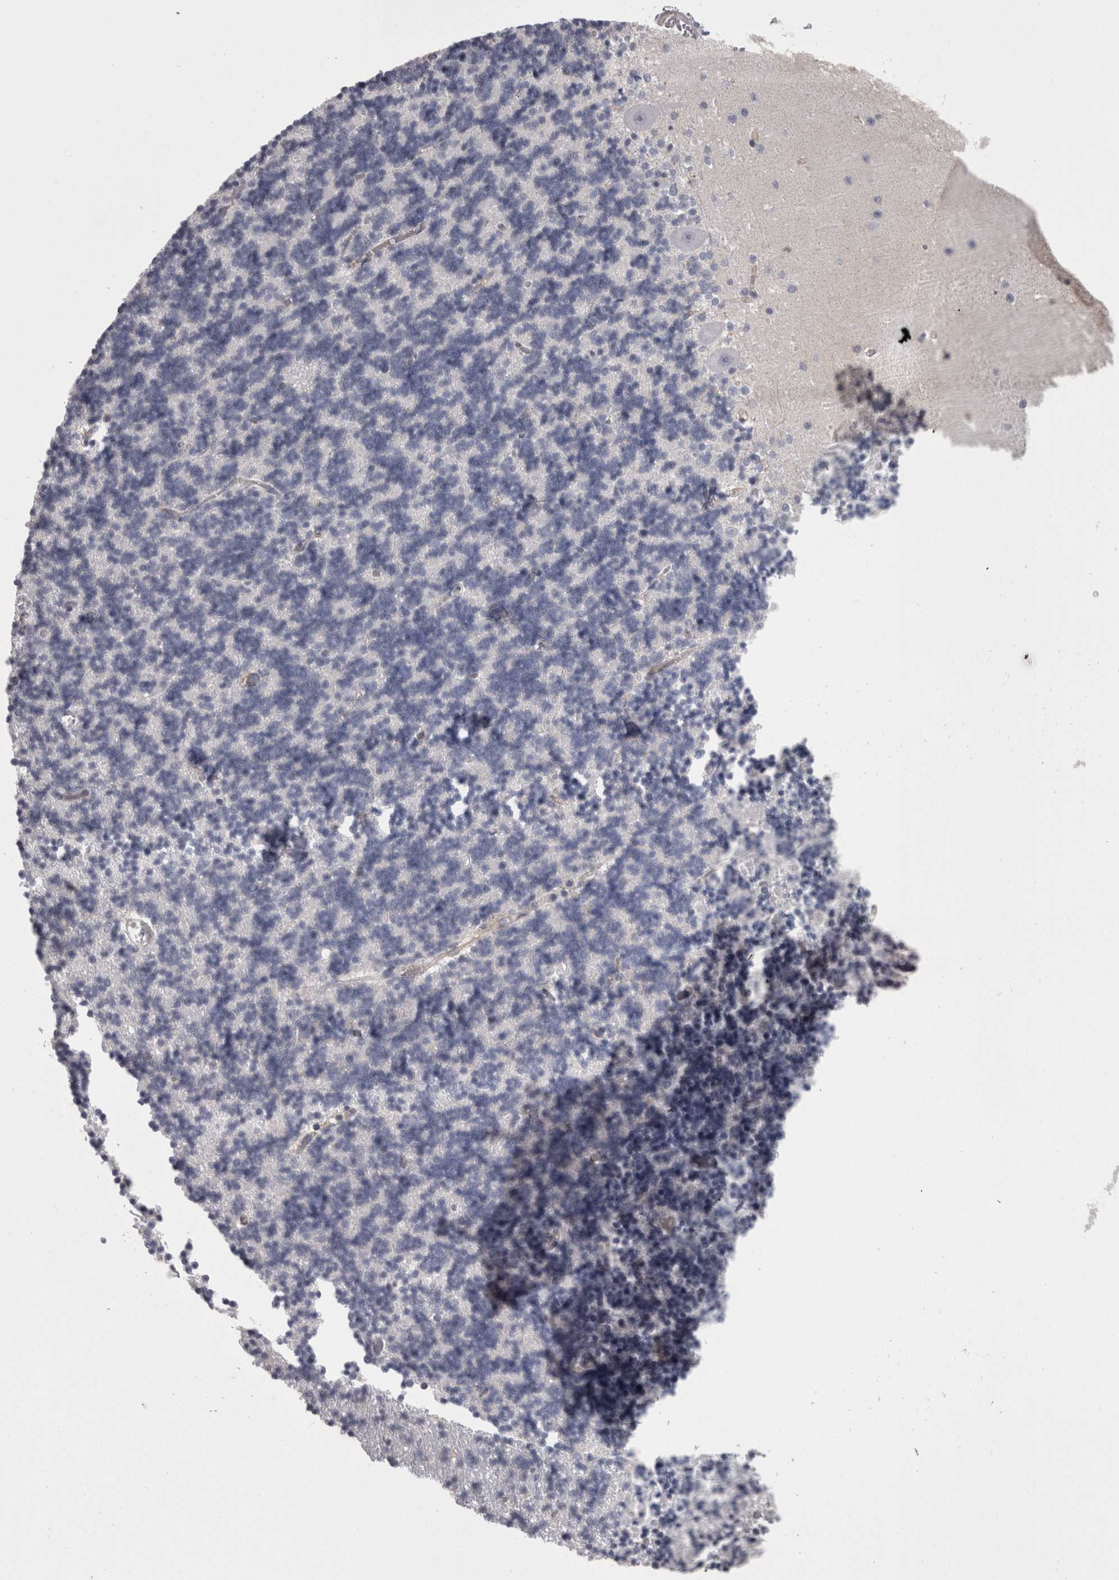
{"staining": {"intensity": "negative", "quantity": "none", "location": "none"}, "tissue": "cerebellum", "cell_type": "Cells in granular layer", "image_type": "normal", "snomed": [{"axis": "morphology", "description": "Normal tissue, NOS"}, {"axis": "topography", "description": "Cerebellum"}], "caption": "IHC image of benign cerebellum stained for a protein (brown), which demonstrates no staining in cells in granular layer. Nuclei are stained in blue.", "gene": "LYZL6", "patient": {"sex": "male", "age": 37}}